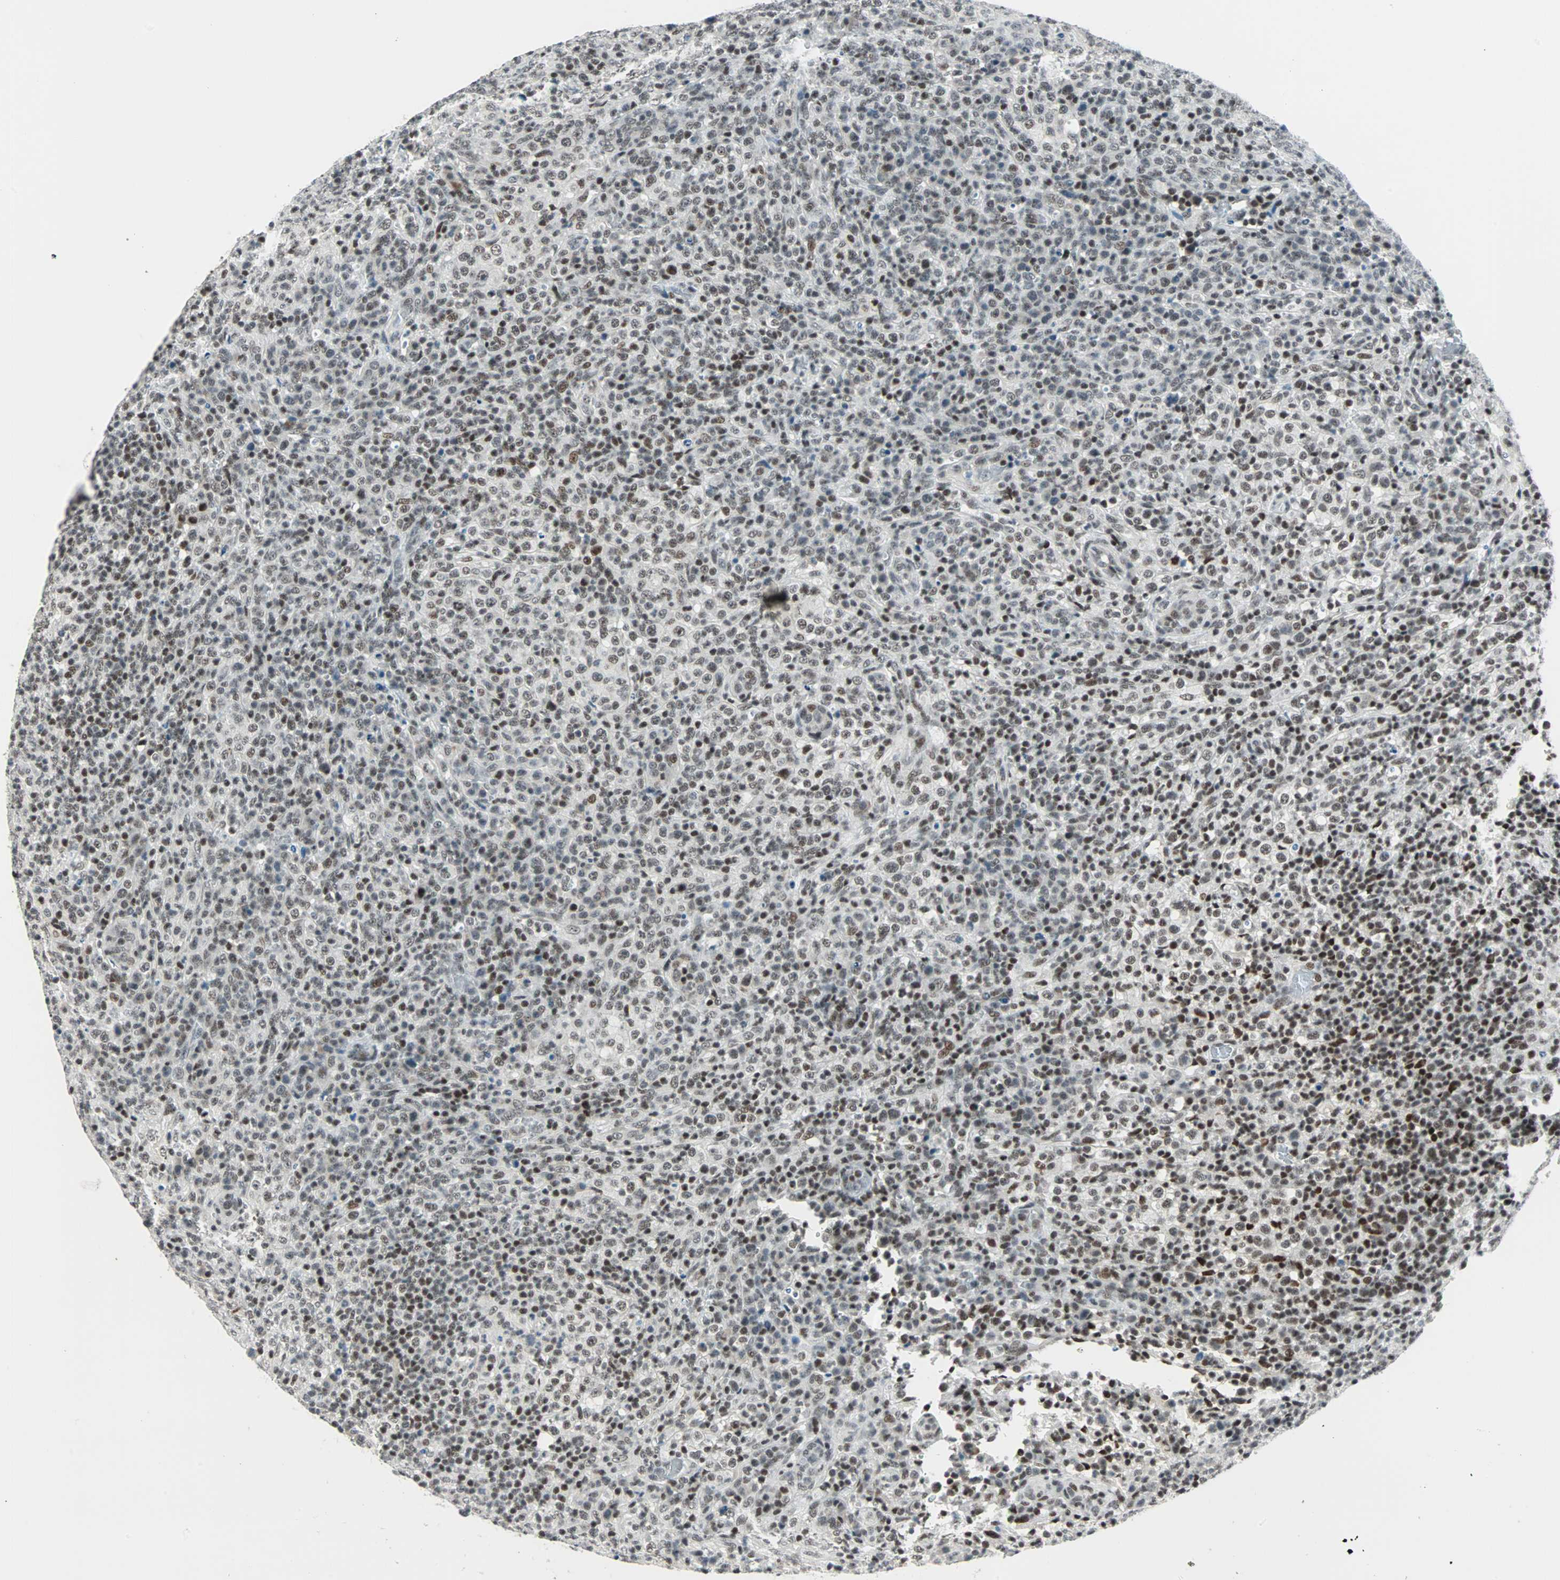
{"staining": {"intensity": "strong", "quantity": ">75%", "location": "nuclear"}, "tissue": "lymphoma", "cell_type": "Tumor cells", "image_type": "cancer", "snomed": [{"axis": "morphology", "description": "Malignant lymphoma, non-Hodgkin's type, High grade"}, {"axis": "topography", "description": "Lymph node"}], "caption": "A photomicrograph of lymphoma stained for a protein reveals strong nuclear brown staining in tumor cells. Using DAB (3,3'-diaminobenzidine) (brown) and hematoxylin (blue) stains, captured at high magnification using brightfield microscopy.", "gene": "SIN3A", "patient": {"sex": "female", "age": 76}}